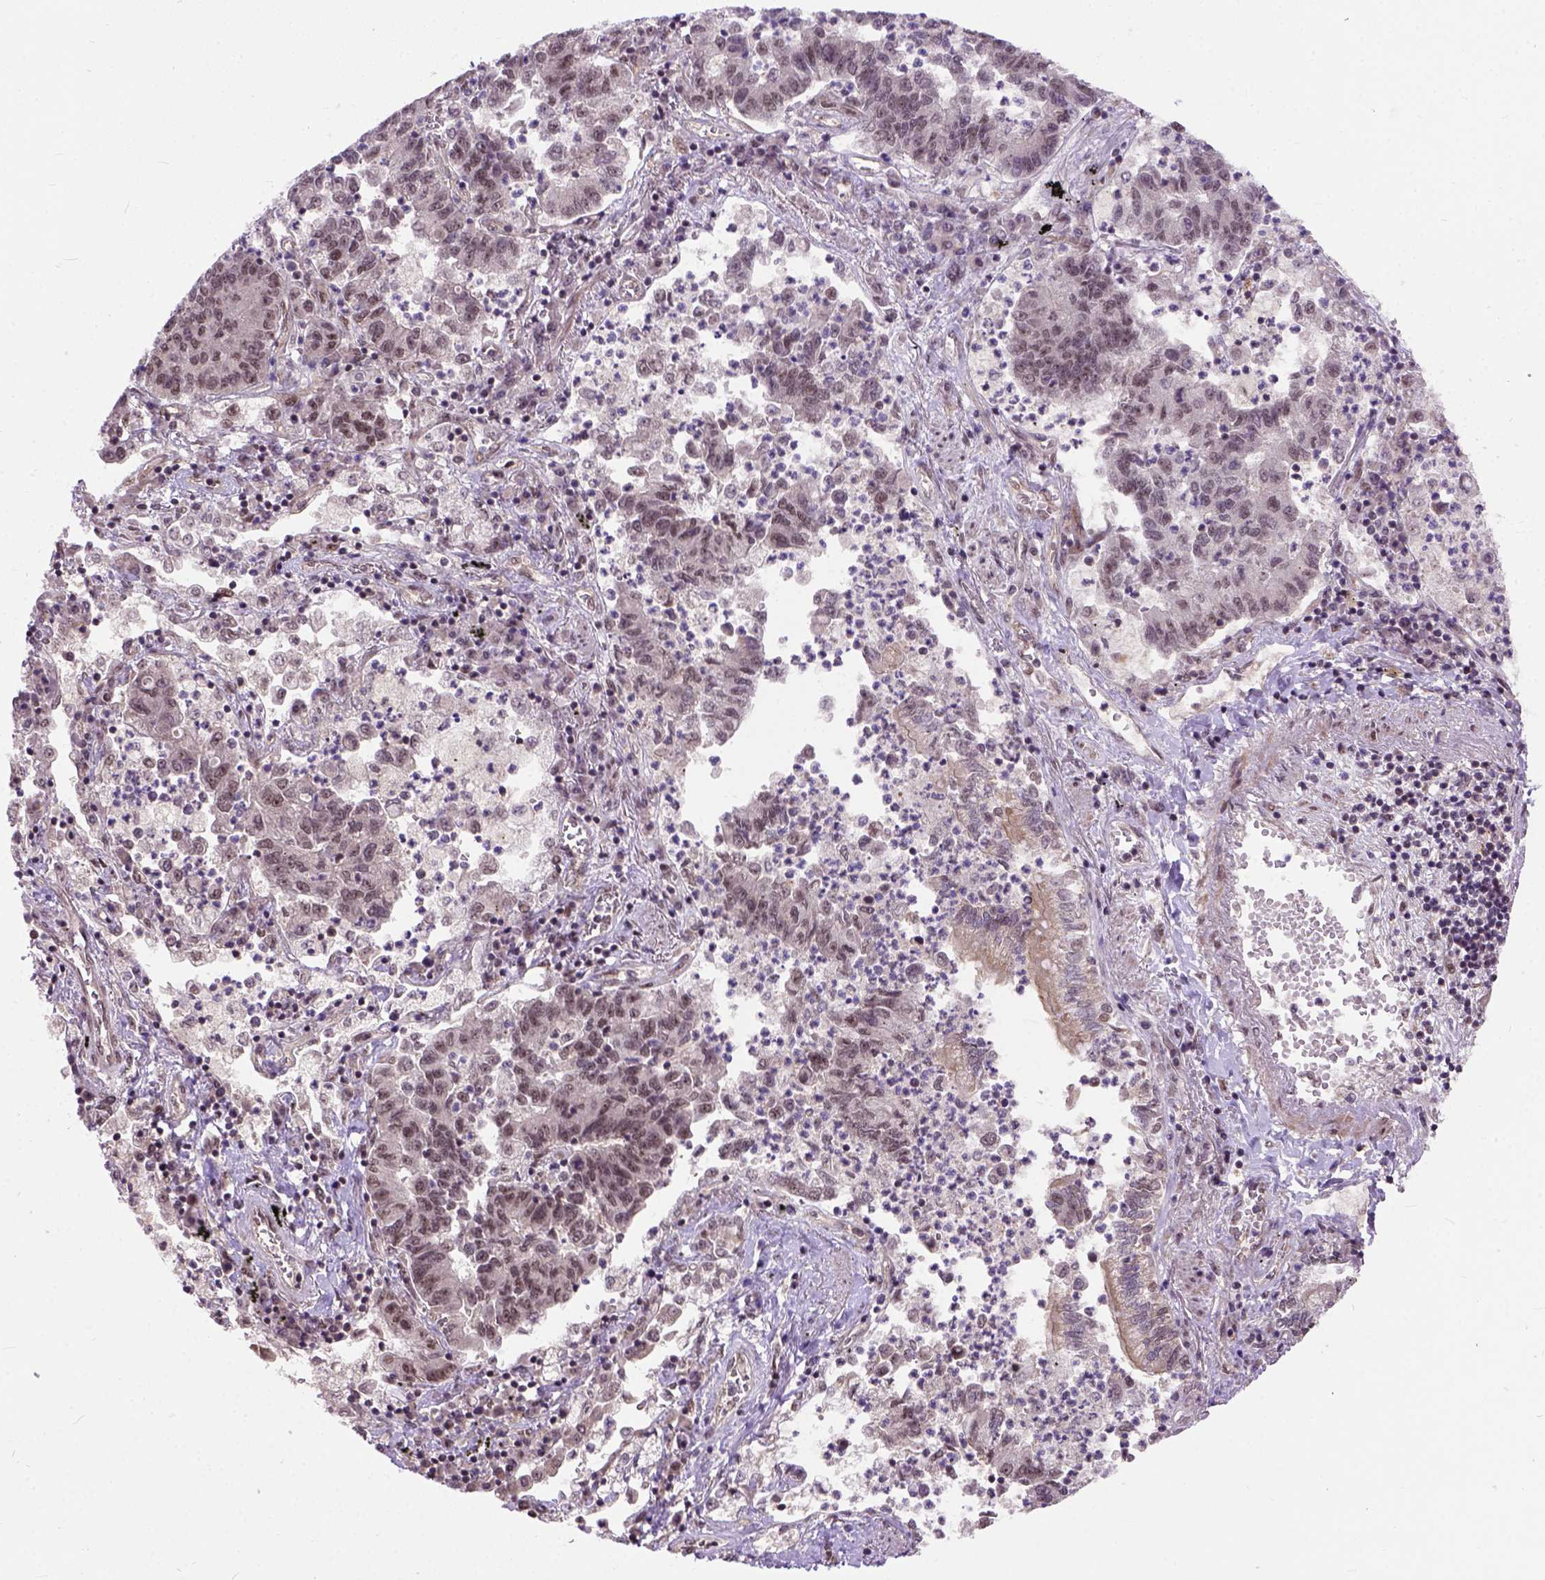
{"staining": {"intensity": "weak", "quantity": "25%-75%", "location": "nuclear"}, "tissue": "lung cancer", "cell_type": "Tumor cells", "image_type": "cancer", "snomed": [{"axis": "morphology", "description": "Adenocarcinoma, NOS"}, {"axis": "topography", "description": "Lung"}], "caption": "IHC image of adenocarcinoma (lung) stained for a protein (brown), which displays low levels of weak nuclear expression in approximately 25%-75% of tumor cells.", "gene": "ZNF630", "patient": {"sex": "female", "age": 57}}